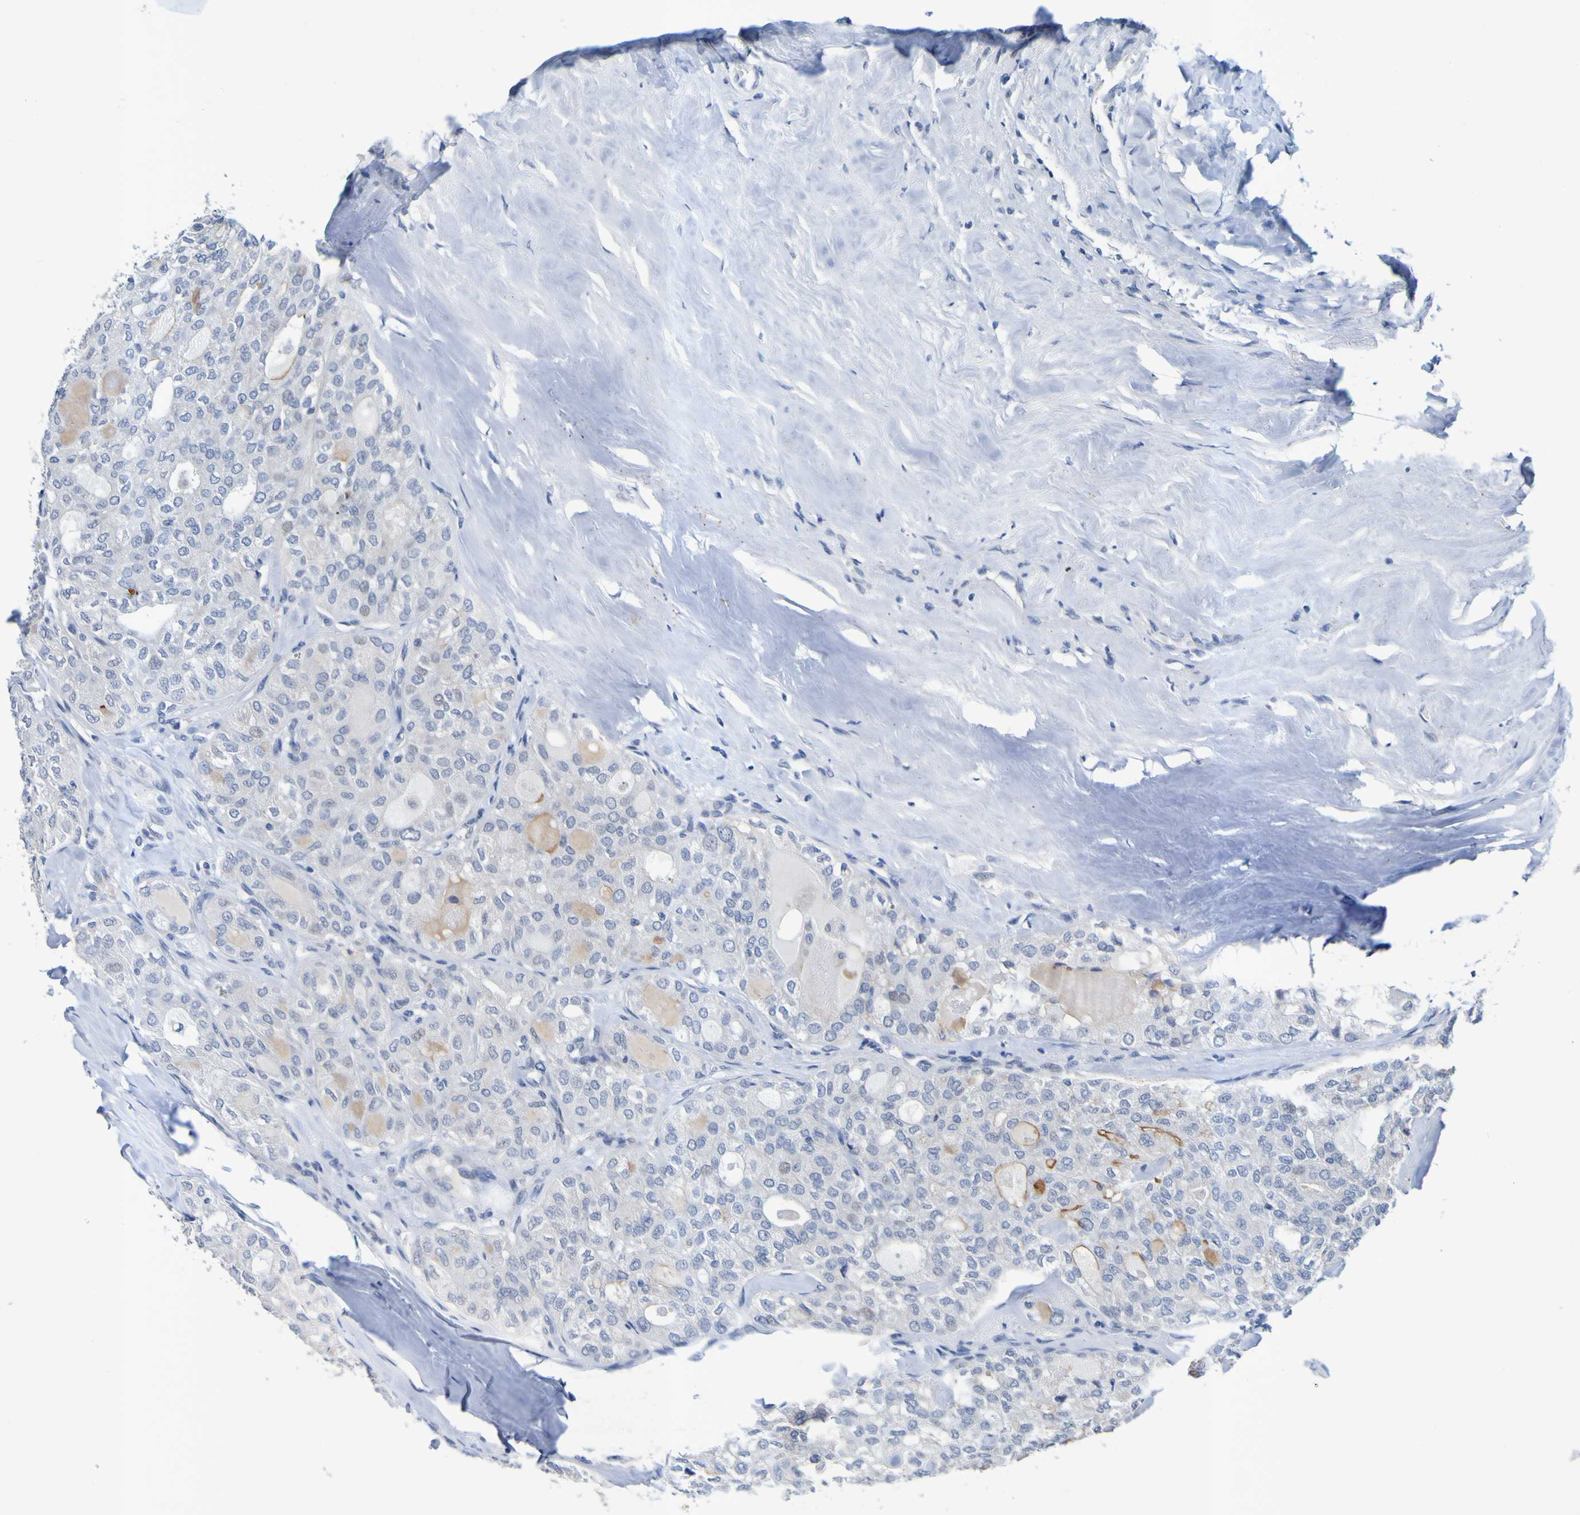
{"staining": {"intensity": "negative", "quantity": "none", "location": "none"}, "tissue": "thyroid cancer", "cell_type": "Tumor cells", "image_type": "cancer", "snomed": [{"axis": "morphology", "description": "Follicular adenoma carcinoma, NOS"}, {"axis": "topography", "description": "Thyroid gland"}], "caption": "Tumor cells are negative for protein expression in human thyroid cancer (follicular adenoma carcinoma).", "gene": "VMA21", "patient": {"sex": "male", "age": 75}}